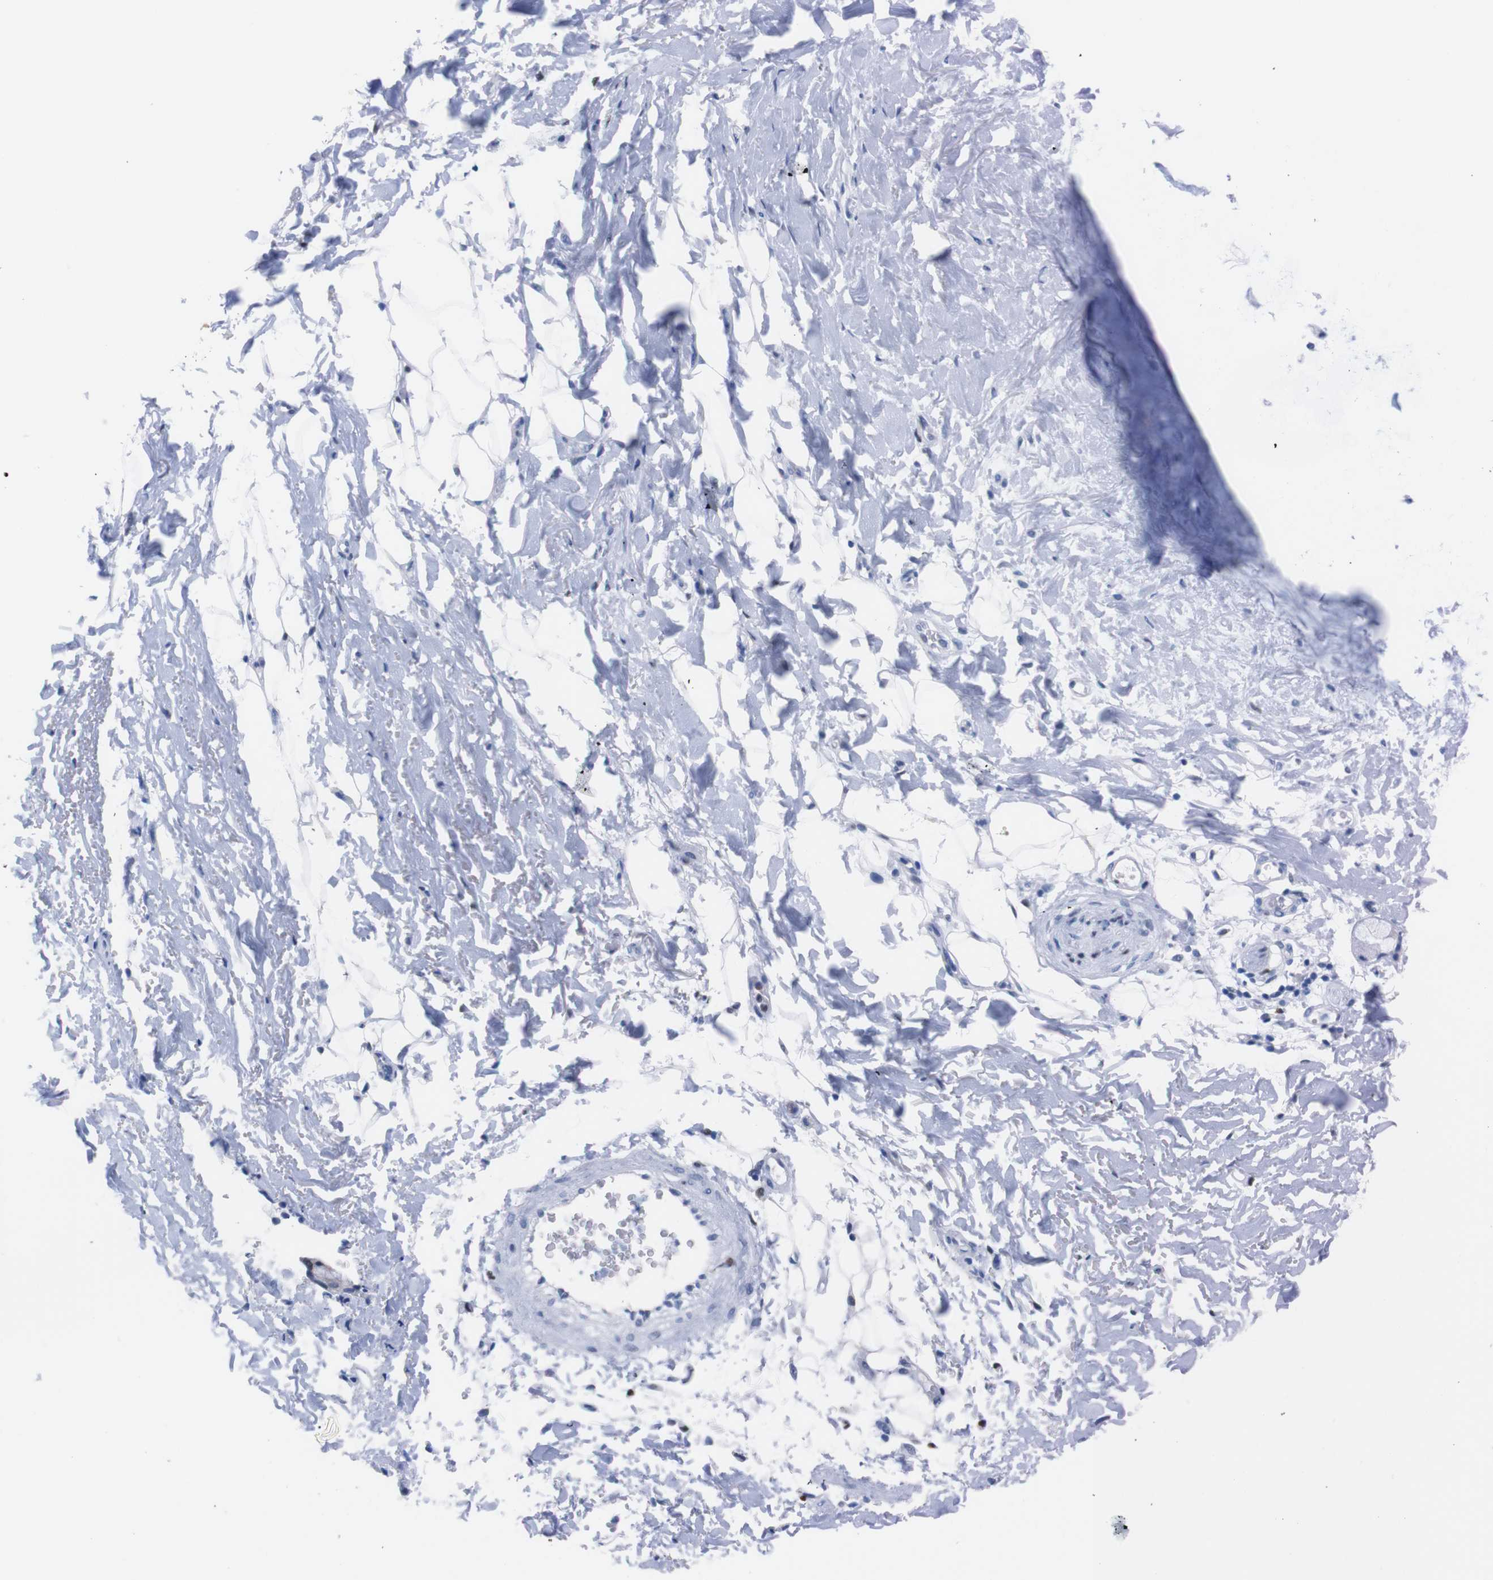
{"staining": {"intensity": "negative", "quantity": "none", "location": "none"}, "tissue": "adipose tissue", "cell_type": "Adipocytes", "image_type": "normal", "snomed": [{"axis": "morphology", "description": "Normal tissue, NOS"}, {"axis": "topography", "description": "Cartilage tissue"}, {"axis": "topography", "description": "Bronchus"}], "caption": "Normal adipose tissue was stained to show a protein in brown. There is no significant staining in adipocytes. Brightfield microscopy of immunohistochemistry stained with DAB (brown) and hematoxylin (blue), captured at high magnification.", "gene": "P2RY12", "patient": {"sex": "female", "age": 73}}